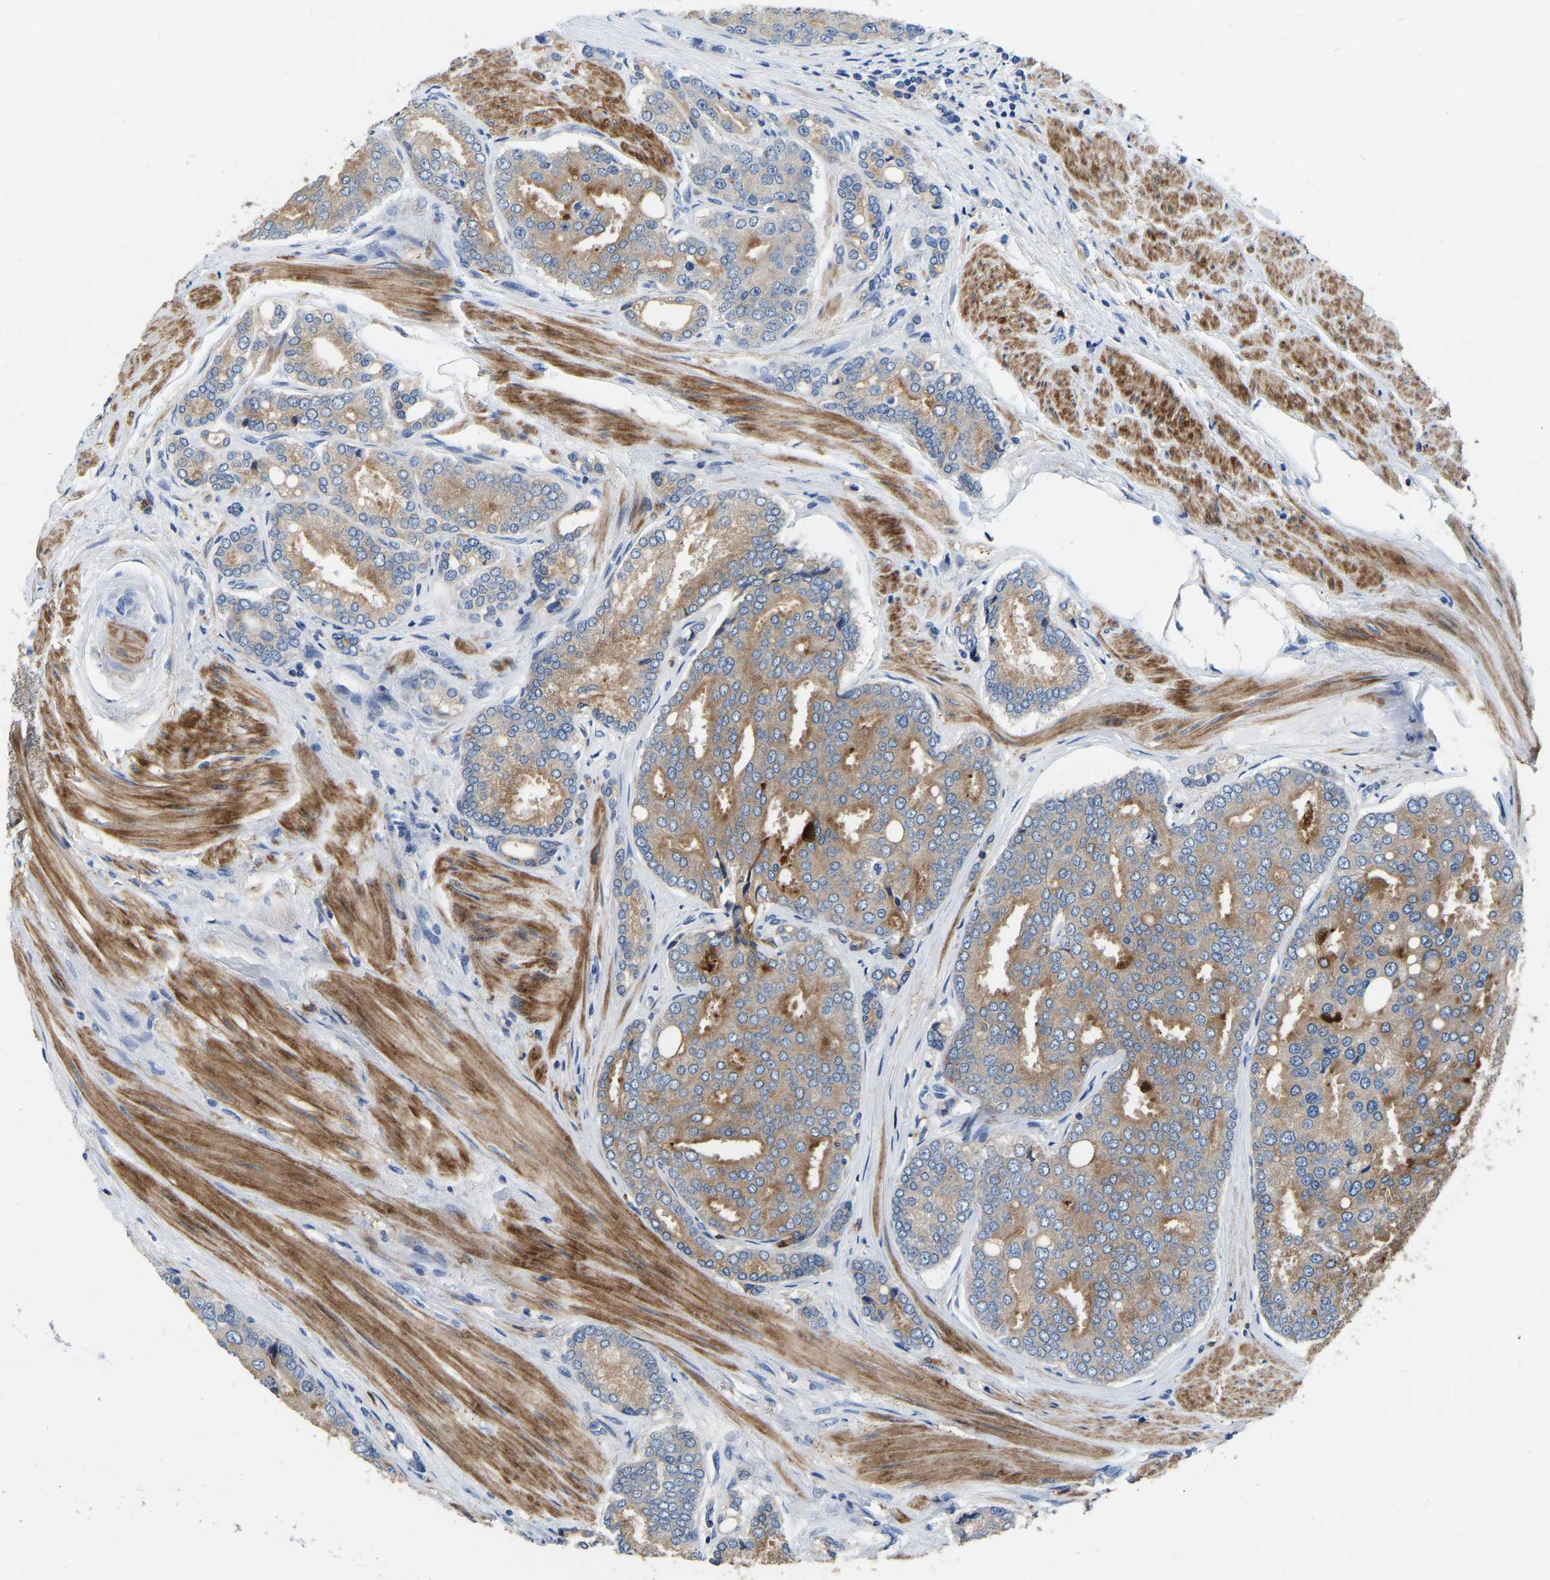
{"staining": {"intensity": "moderate", "quantity": ">75%", "location": "cytoplasmic/membranous"}, "tissue": "prostate cancer", "cell_type": "Tumor cells", "image_type": "cancer", "snomed": [{"axis": "morphology", "description": "Adenocarcinoma, High grade"}, {"axis": "topography", "description": "Prostate"}], "caption": "There is medium levels of moderate cytoplasmic/membranous staining in tumor cells of prostate cancer (adenocarcinoma (high-grade)), as demonstrated by immunohistochemical staining (brown color).", "gene": "RAB27B", "patient": {"sex": "male", "age": 50}}